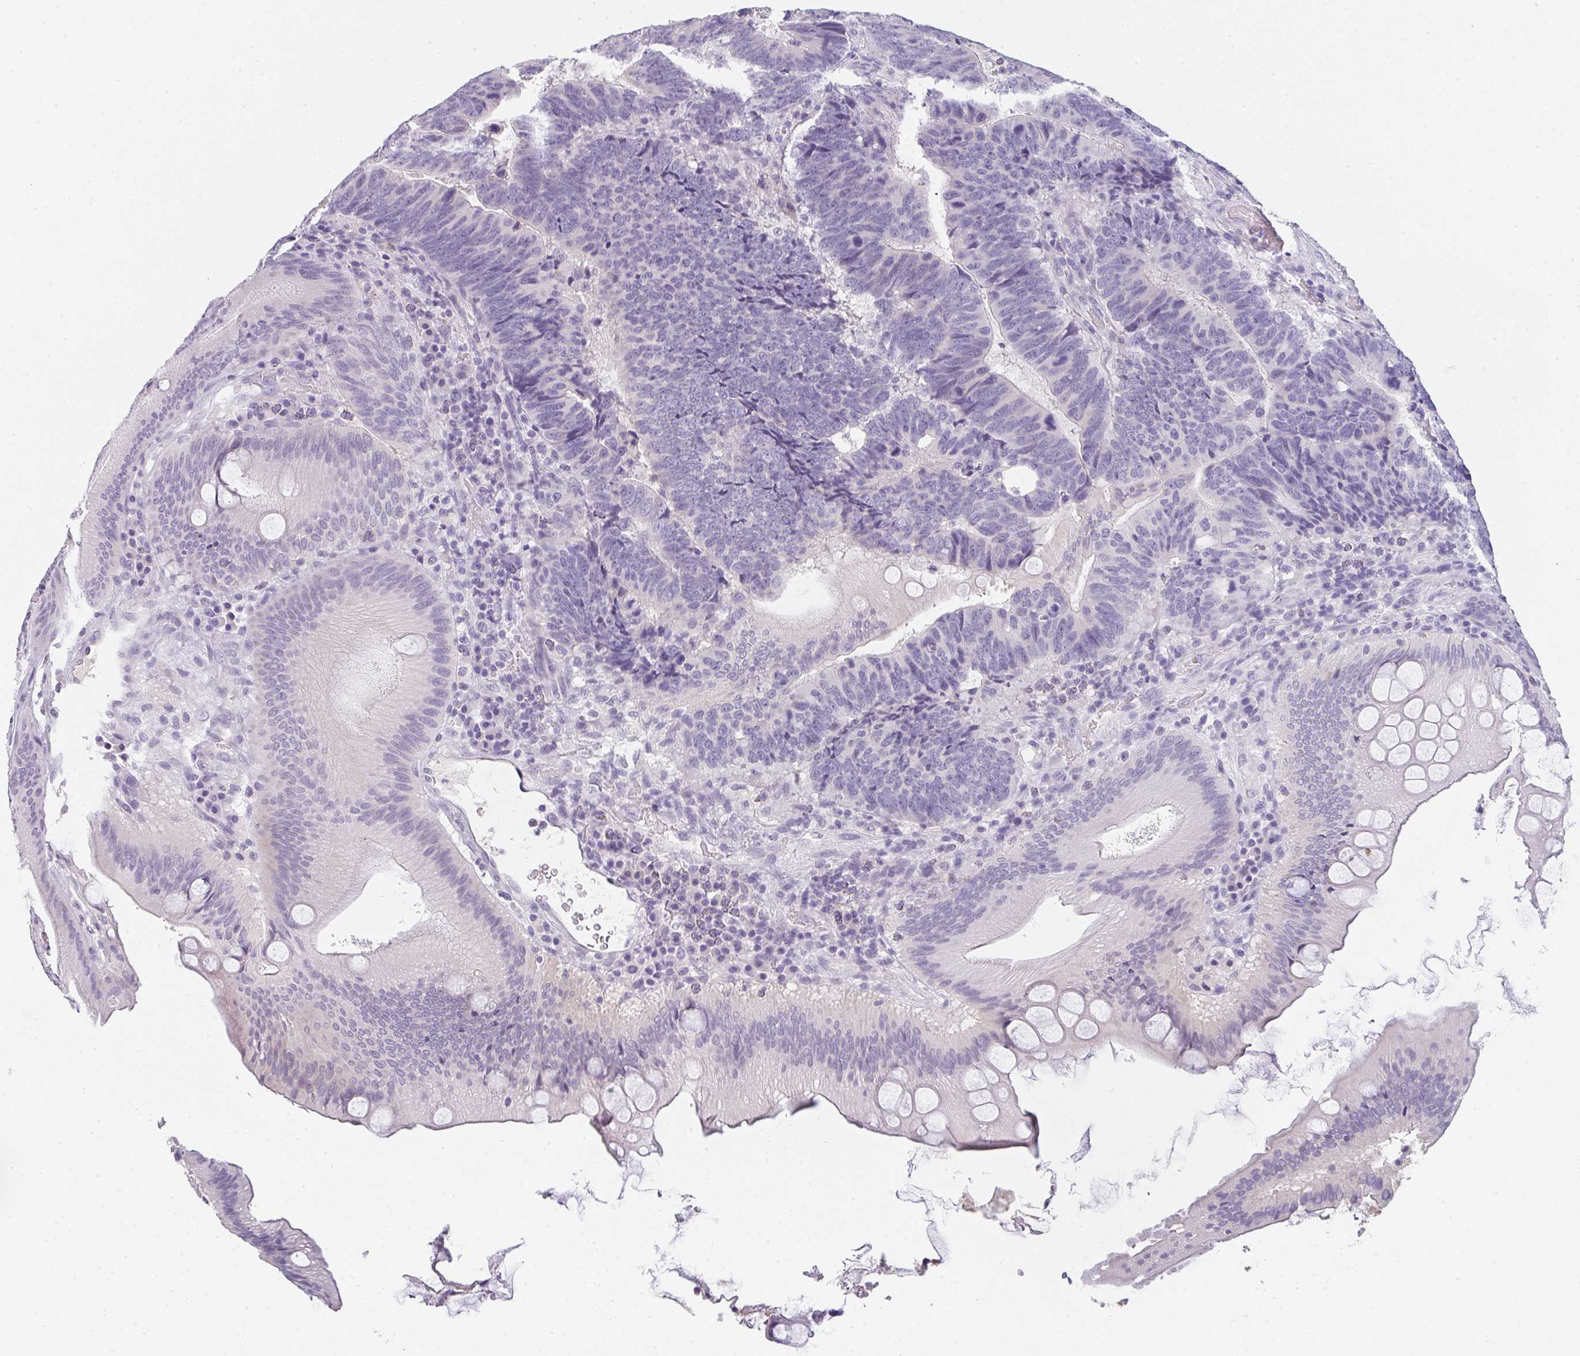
{"staining": {"intensity": "negative", "quantity": "none", "location": "none"}, "tissue": "colorectal cancer", "cell_type": "Tumor cells", "image_type": "cancer", "snomed": [{"axis": "morphology", "description": "Adenocarcinoma, NOS"}, {"axis": "topography", "description": "Colon"}], "caption": "The micrograph demonstrates no staining of tumor cells in colorectal adenocarcinoma.", "gene": "C1QTNF8", "patient": {"sex": "male", "age": 62}}